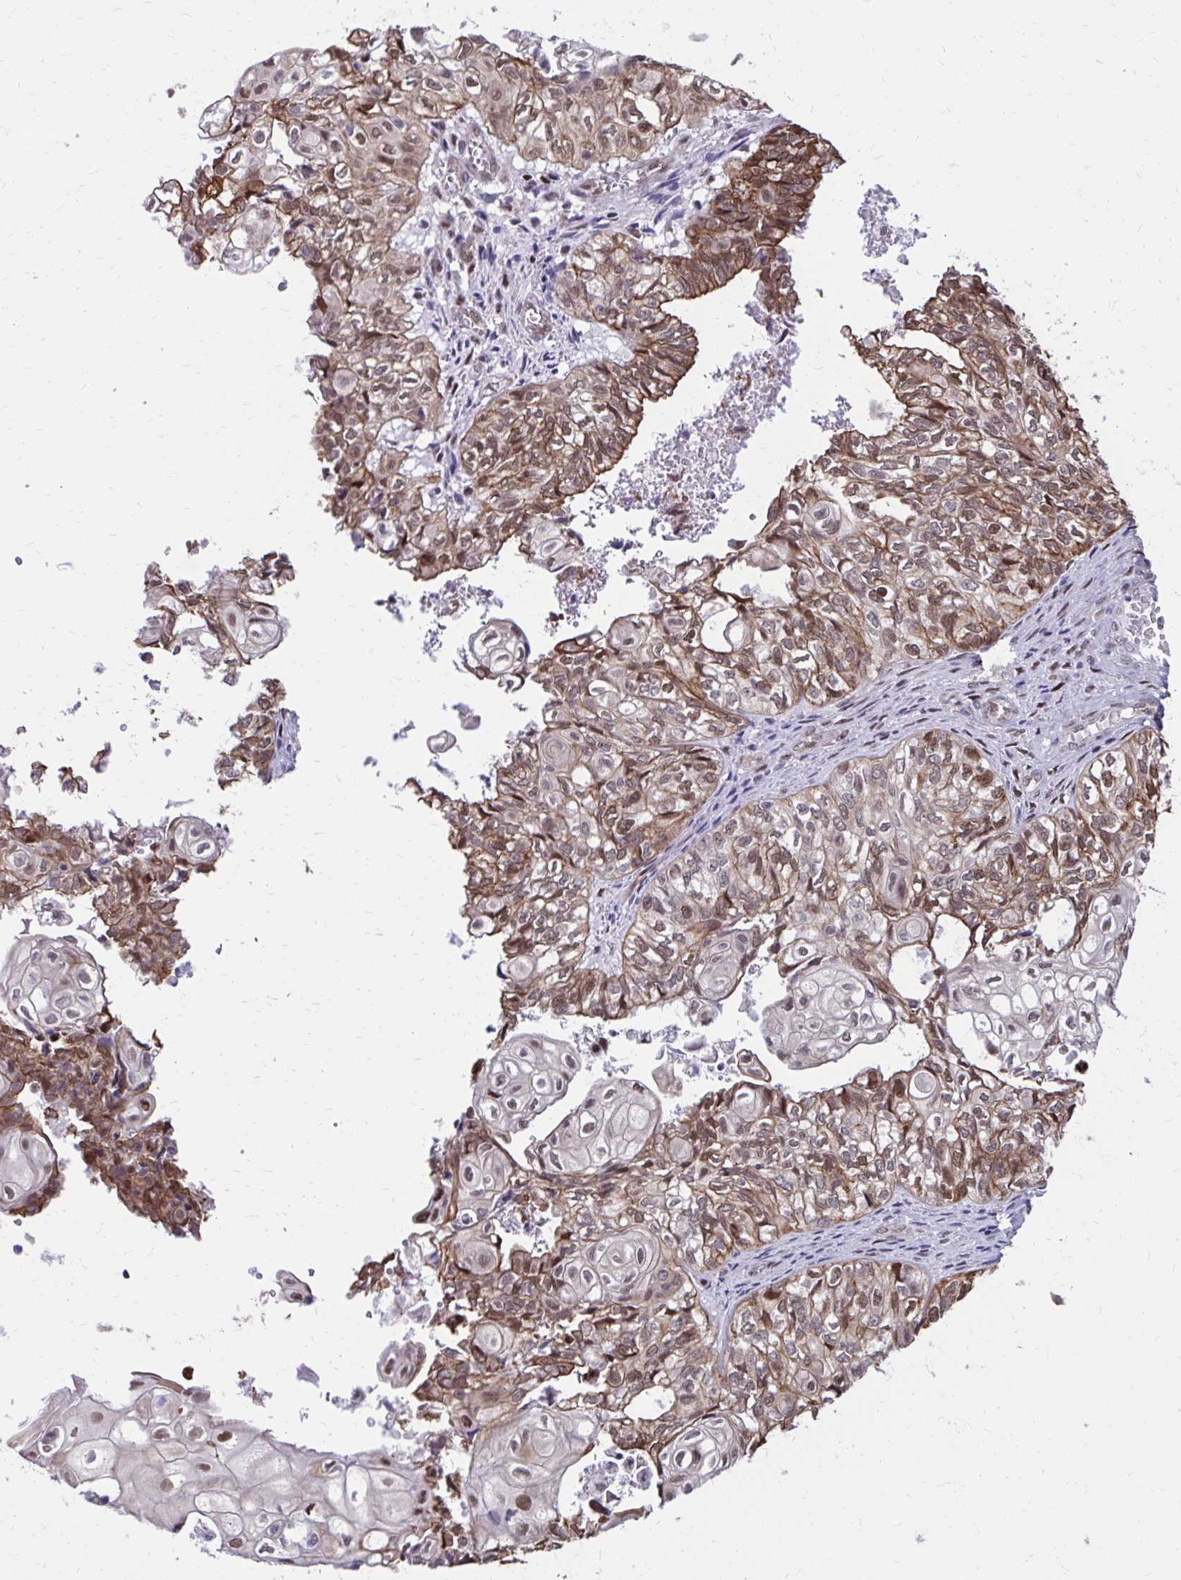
{"staining": {"intensity": "moderate", "quantity": ">75%", "location": "cytoplasmic/membranous,nuclear"}, "tissue": "ovarian cancer", "cell_type": "Tumor cells", "image_type": "cancer", "snomed": [{"axis": "morphology", "description": "Carcinoma, endometroid"}, {"axis": "topography", "description": "Ovary"}], "caption": "Approximately >75% of tumor cells in human endometroid carcinoma (ovarian) exhibit moderate cytoplasmic/membranous and nuclear protein positivity as visualized by brown immunohistochemical staining.", "gene": "ANKRD30B", "patient": {"sex": "female", "age": 64}}